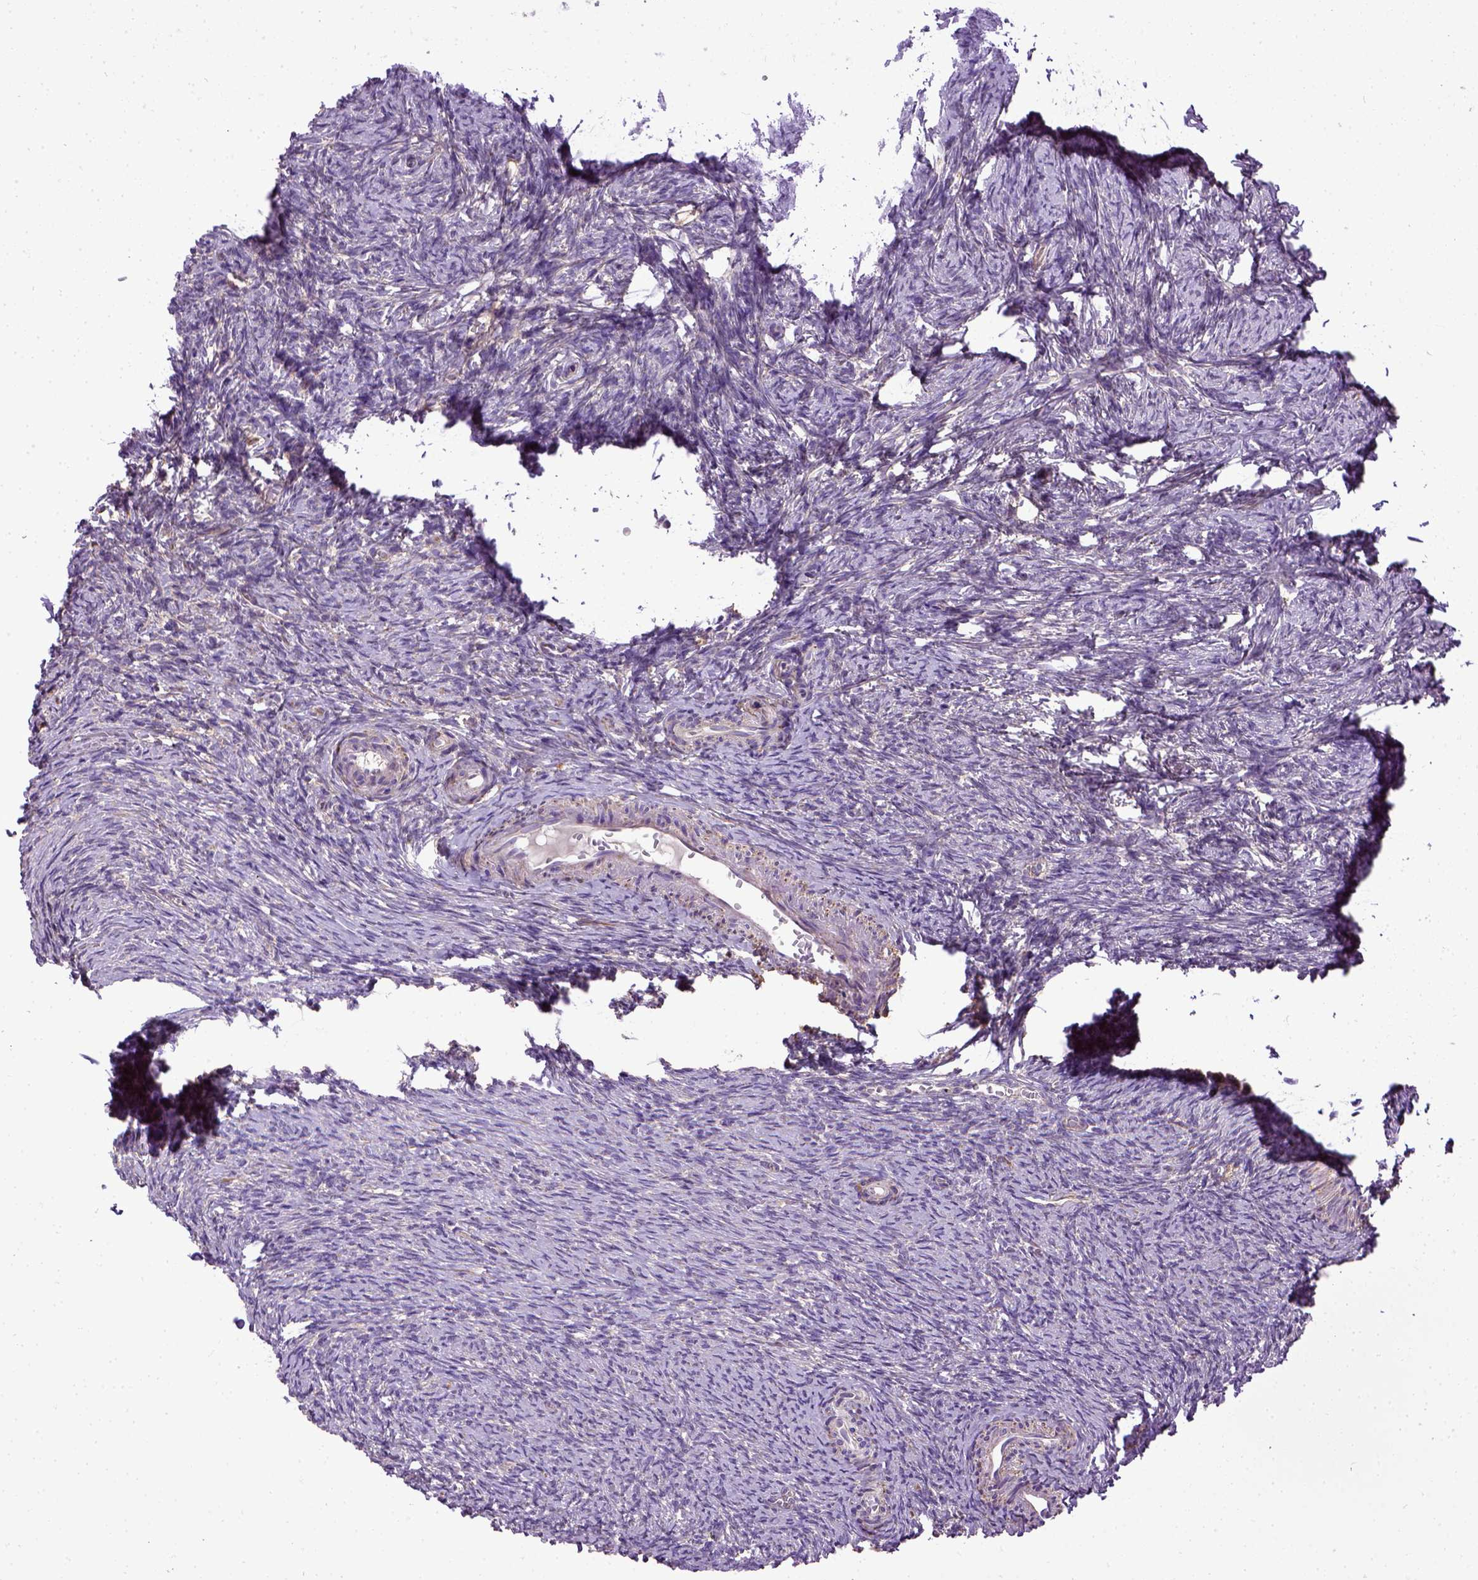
{"staining": {"intensity": "moderate", "quantity": ">75%", "location": "cytoplasmic/membranous"}, "tissue": "ovary", "cell_type": "Follicle cells", "image_type": "normal", "snomed": [{"axis": "morphology", "description": "Normal tissue, NOS"}, {"axis": "topography", "description": "Ovary"}], "caption": "Protein expression analysis of normal human ovary reveals moderate cytoplasmic/membranous expression in about >75% of follicle cells.", "gene": "ENG", "patient": {"sex": "female", "age": 39}}